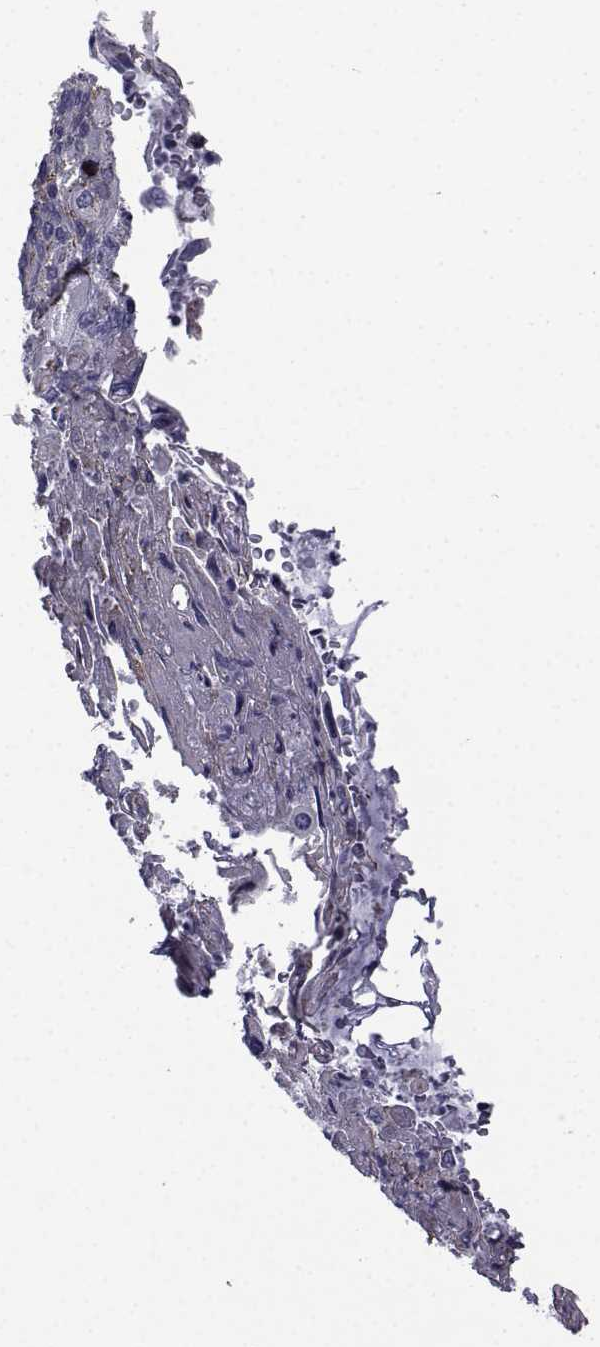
{"staining": {"intensity": "negative", "quantity": "none", "location": "none"}, "tissue": "bronchus", "cell_type": "Respiratory epithelial cells", "image_type": "normal", "snomed": [{"axis": "morphology", "description": "Normal tissue, NOS"}, {"axis": "morphology", "description": "Squamous cell carcinoma, NOS"}, {"axis": "topography", "description": "Bronchus"}, {"axis": "topography", "description": "Lung"}], "caption": "Immunohistochemistry (IHC) photomicrograph of benign human bronchus stained for a protein (brown), which reveals no staining in respiratory epithelial cells.", "gene": "PDE6G", "patient": {"sex": "male", "age": 69}}